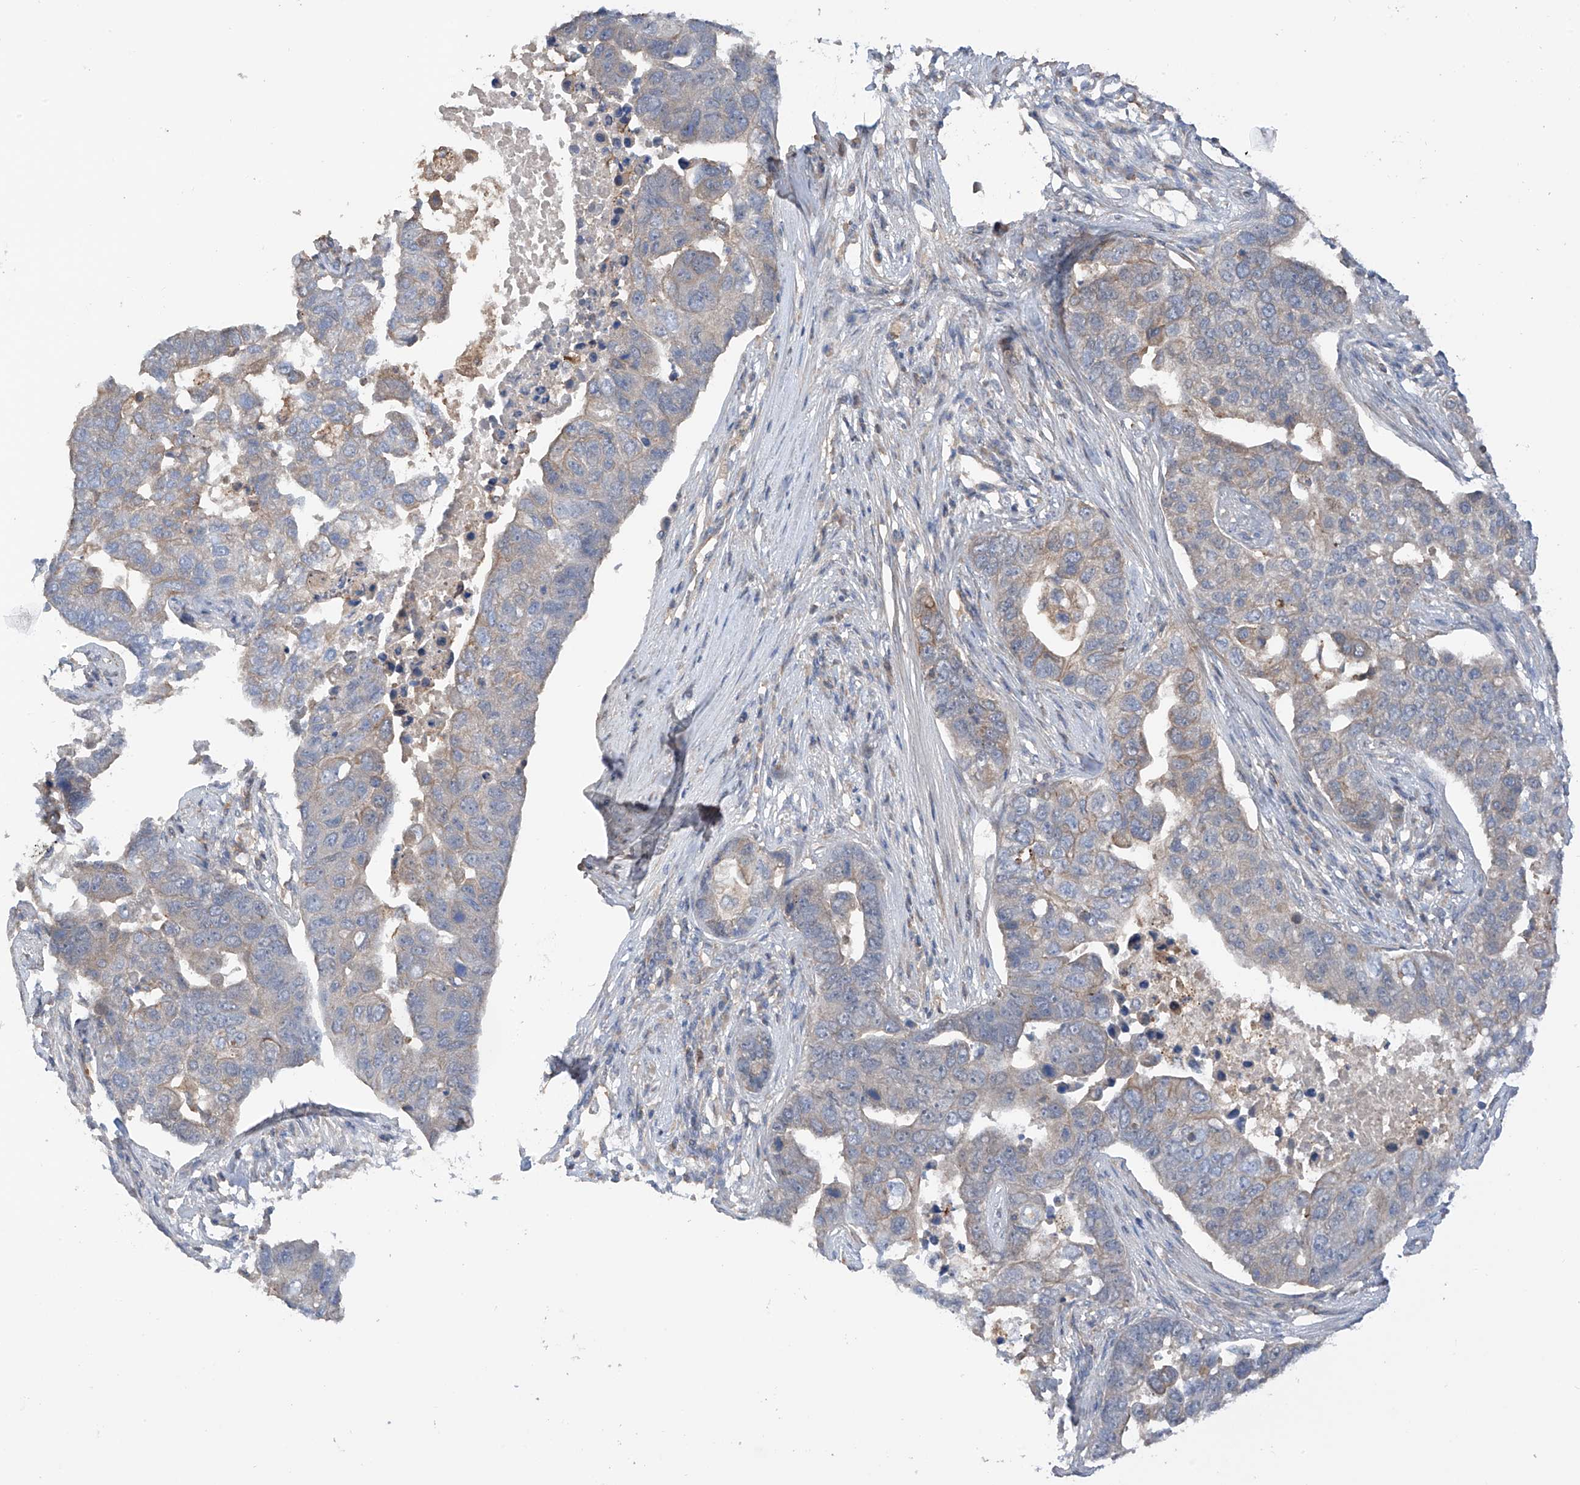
{"staining": {"intensity": "weak", "quantity": "<25%", "location": "cytoplasmic/membranous"}, "tissue": "pancreatic cancer", "cell_type": "Tumor cells", "image_type": "cancer", "snomed": [{"axis": "morphology", "description": "Adenocarcinoma, NOS"}, {"axis": "topography", "description": "Pancreas"}], "caption": "The image displays no significant positivity in tumor cells of pancreatic cancer.", "gene": "RPAIN", "patient": {"sex": "female", "age": 61}}